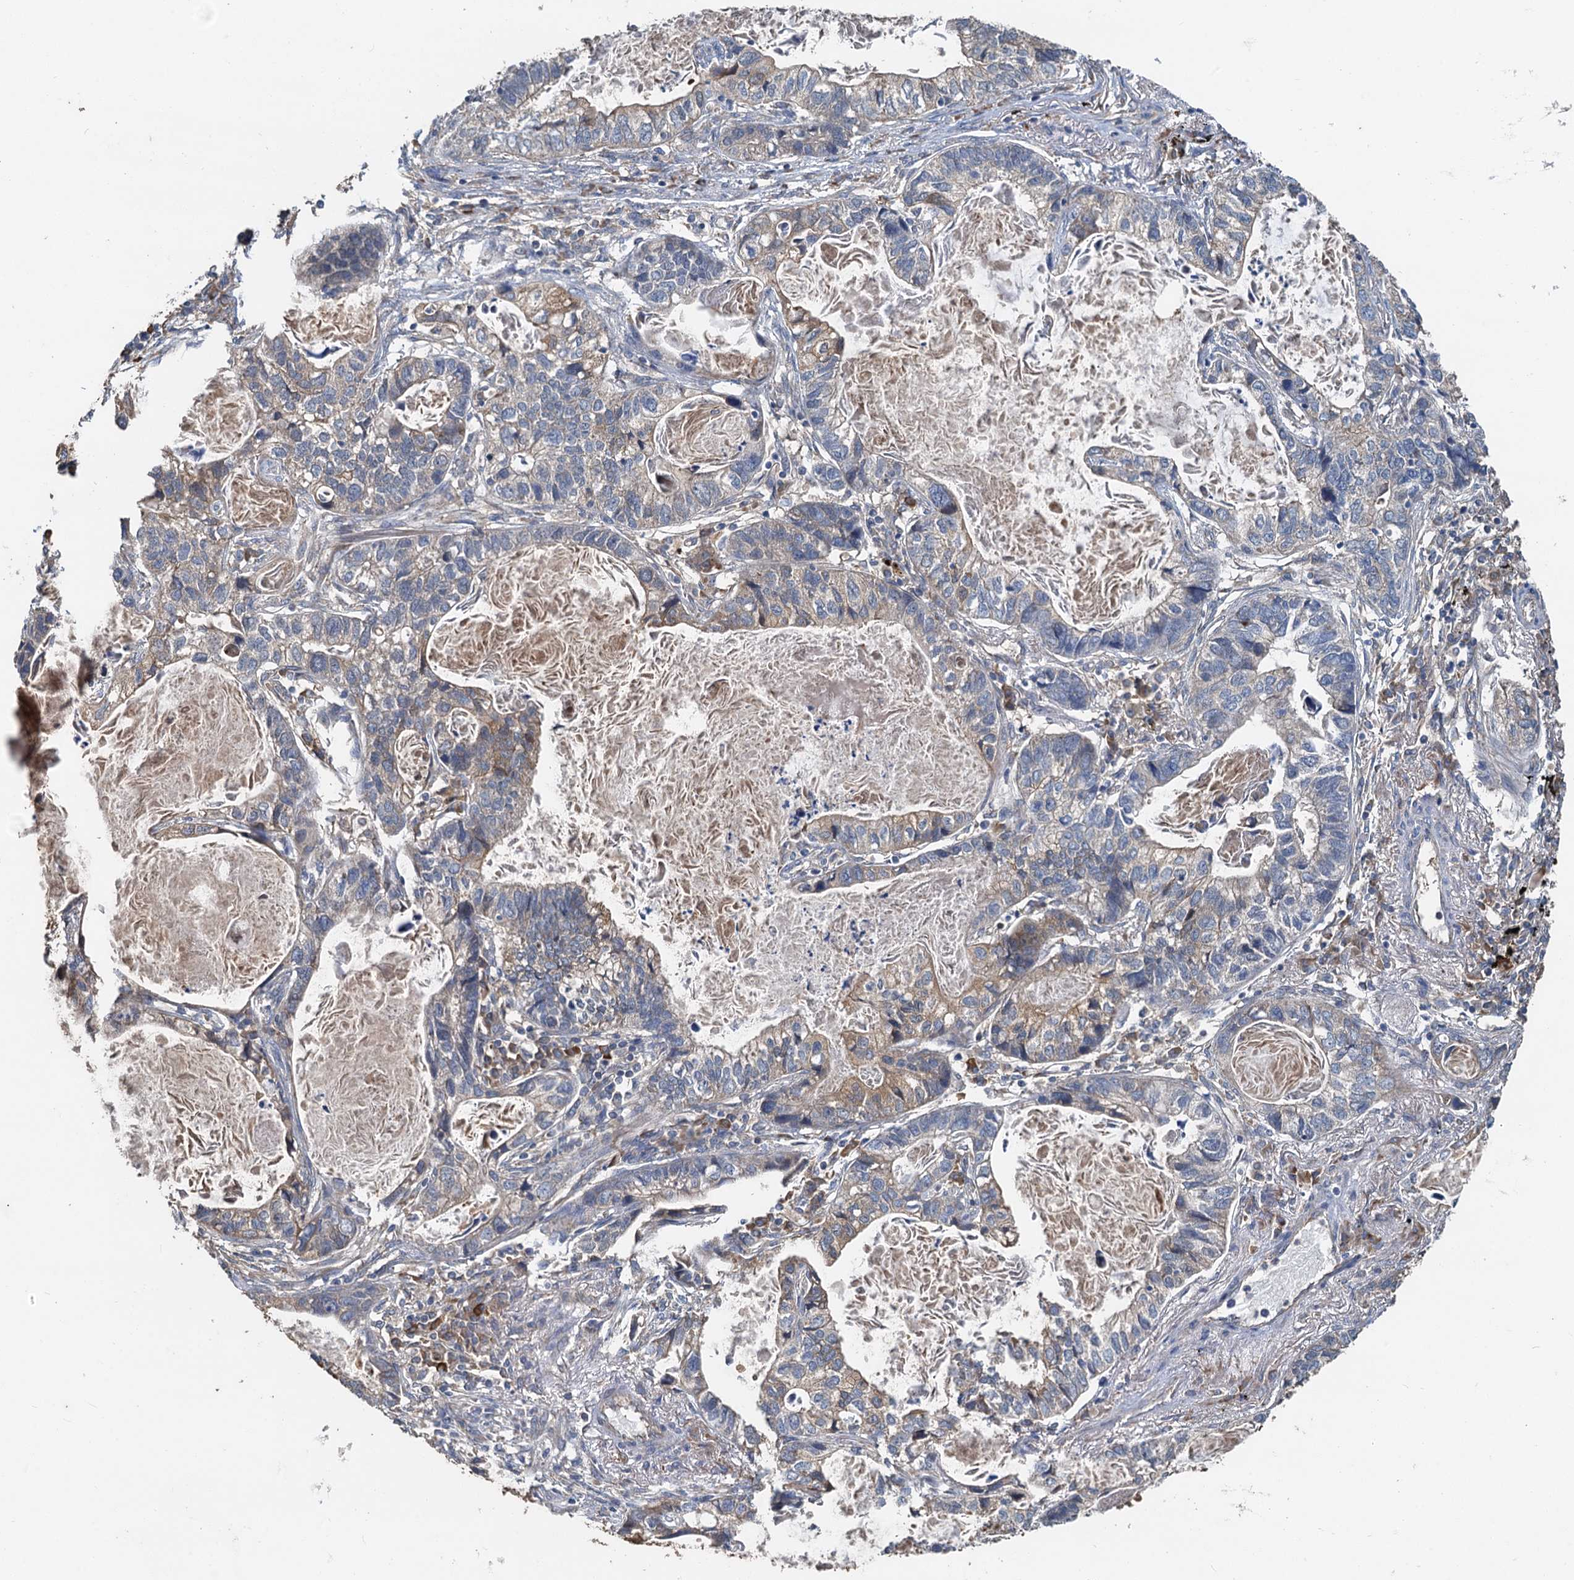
{"staining": {"intensity": "weak", "quantity": "<25%", "location": "cytoplasmic/membranous"}, "tissue": "lung cancer", "cell_type": "Tumor cells", "image_type": "cancer", "snomed": [{"axis": "morphology", "description": "Adenocarcinoma, NOS"}, {"axis": "topography", "description": "Lung"}], "caption": "Immunohistochemical staining of human lung cancer shows no significant positivity in tumor cells.", "gene": "HYI", "patient": {"sex": "male", "age": 67}}